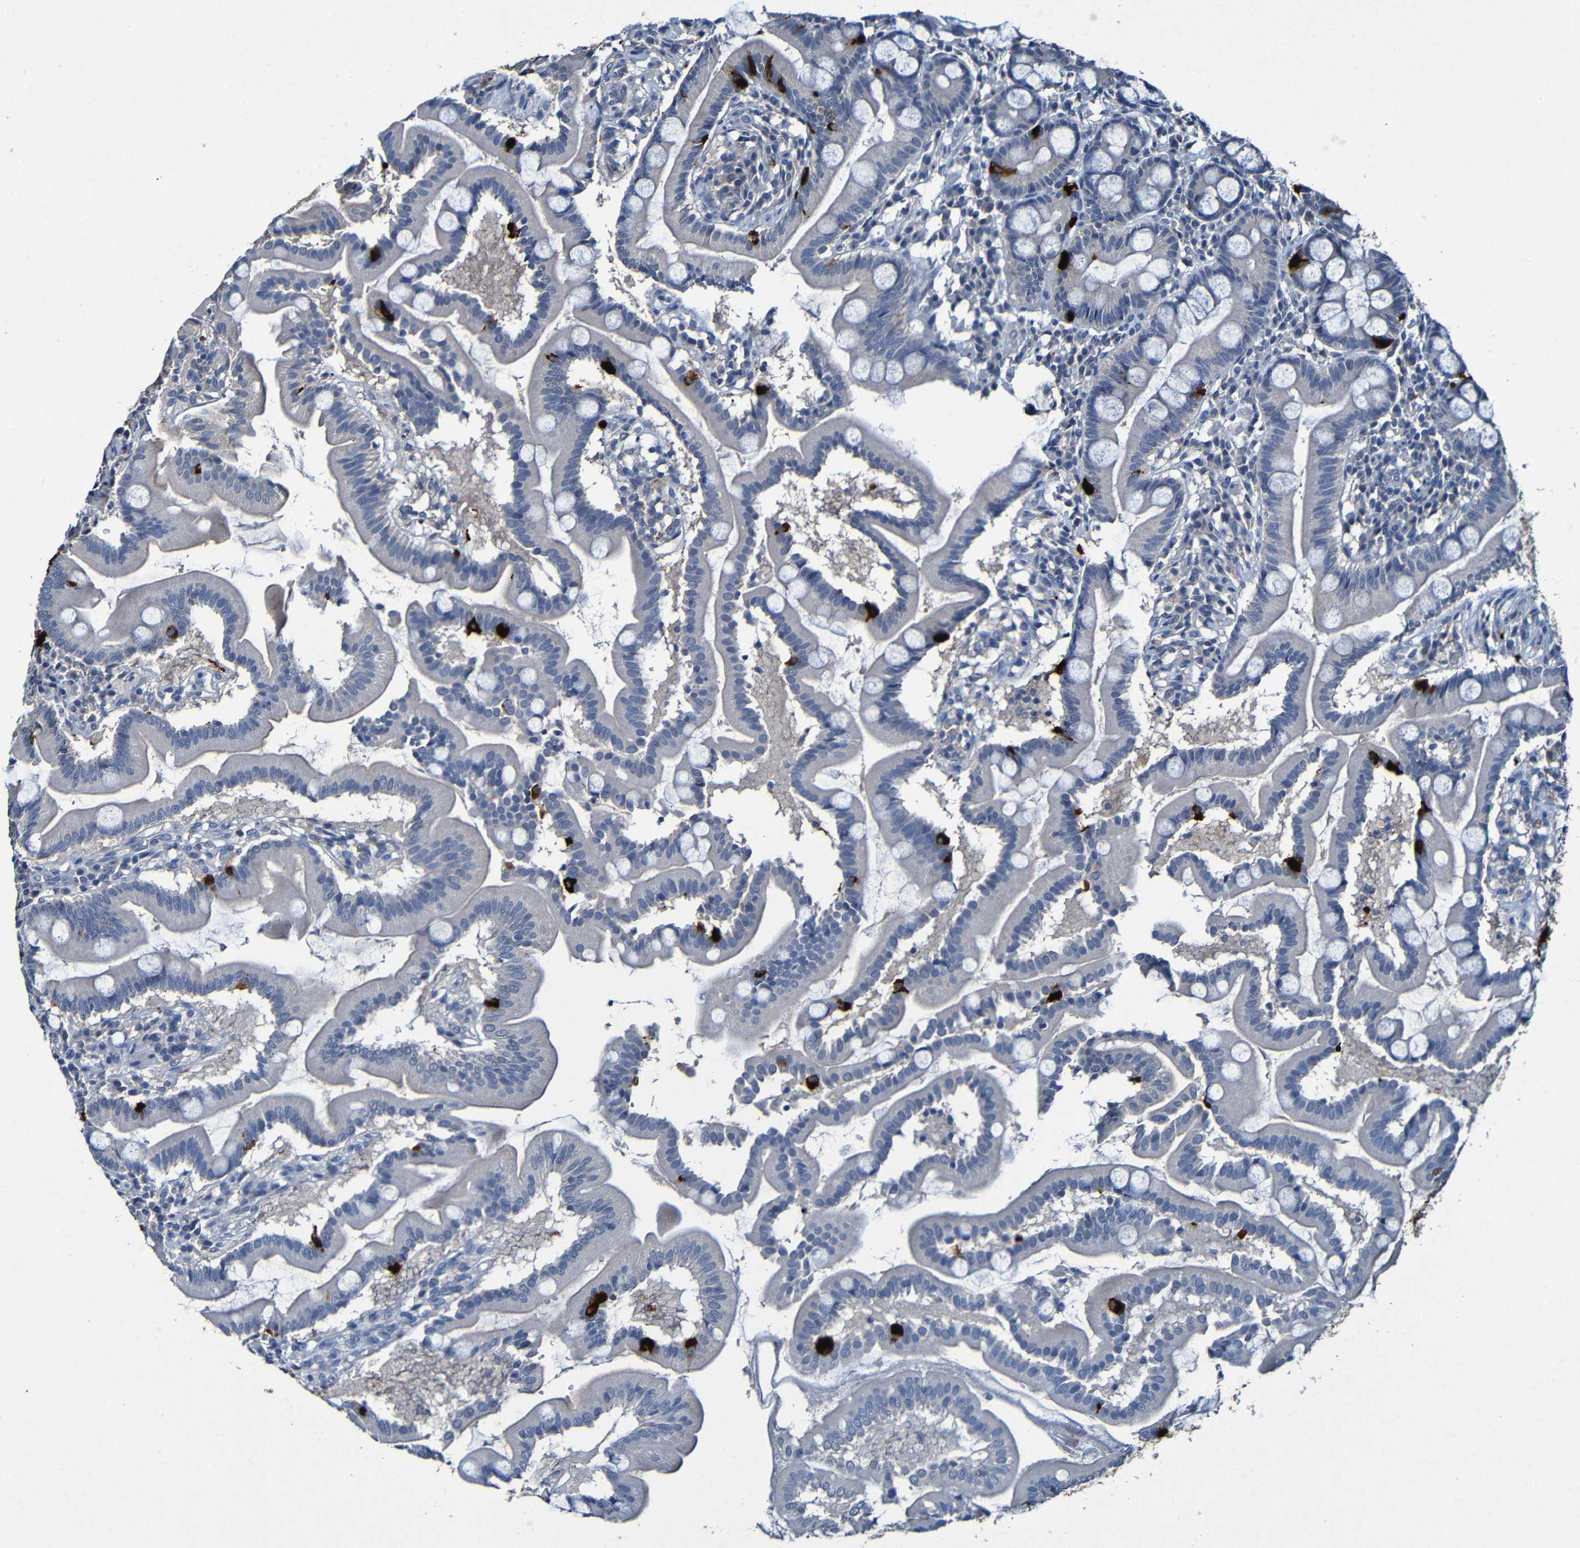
{"staining": {"intensity": "strong", "quantity": "<25%", "location": "cytoplasmic/membranous"}, "tissue": "duodenum", "cell_type": "Glandular cells", "image_type": "normal", "snomed": [{"axis": "morphology", "description": "Normal tissue, NOS"}, {"axis": "topography", "description": "Duodenum"}], "caption": "The micrograph shows staining of normal duodenum, revealing strong cytoplasmic/membranous protein staining (brown color) within glandular cells. (IHC, brightfield microscopy, high magnification).", "gene": "LRRC70", "patient": {"sex": "male", "age": 50}}